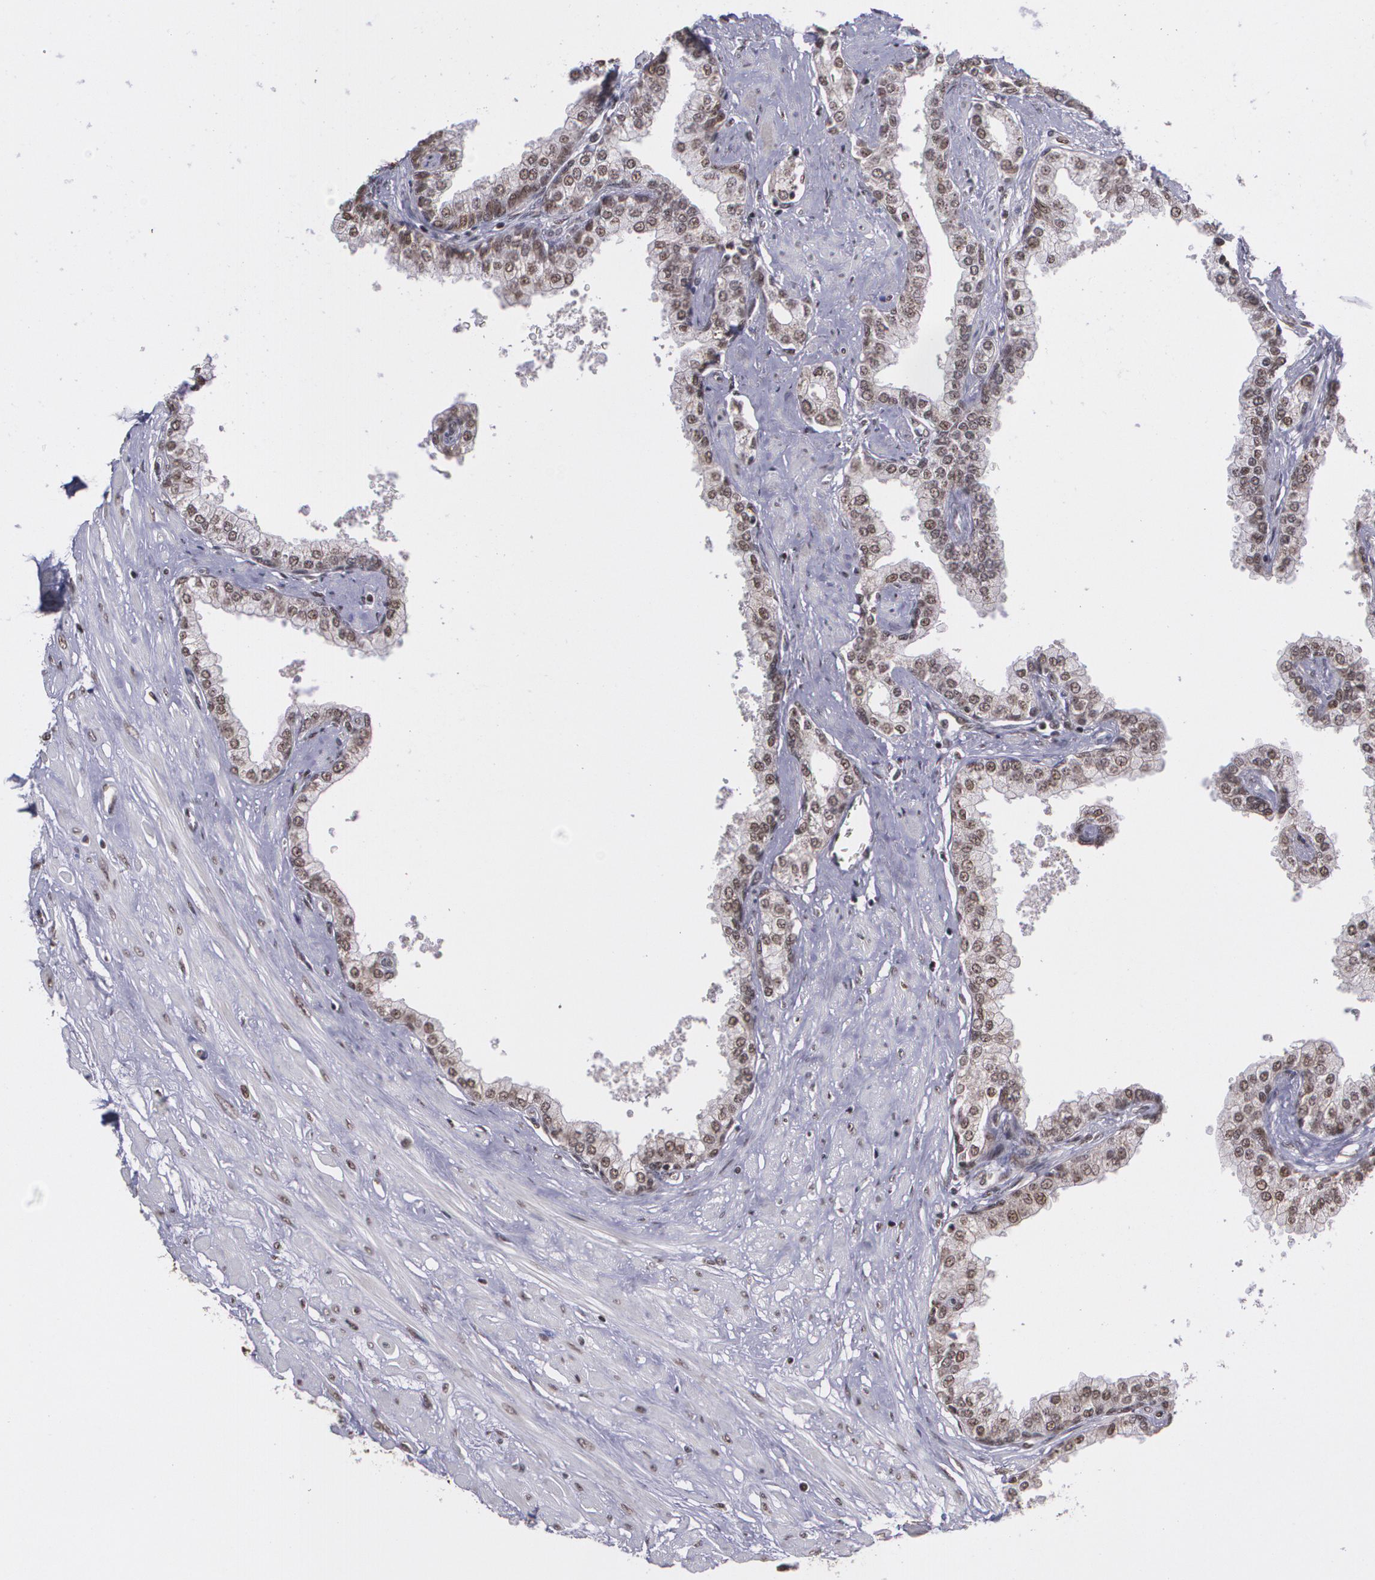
{"staining": {"intensity": "moderate", "quantity": ">75%", "location": "cytoplasmic/membranous,nuclear"}, "tissue": "prostate", "cell_type": "Glandular cells", "image_type": "normal", "snomed": [{"axis": "morphology", "description": "Normal tissue, NOS"}, {"axis": "topography", "description": "Prostate"}], "caption": "High-magnification brightfield microscopy of benign prostate stained with DAB (brown) and counterstained with hematoxylin (blue). glandular cells exhibit moderate cytoplasmic/membranous,nuclear staining is appreciated in about>75% of cells.", "gene": "C6orf15", "patient": {"sex": "male", "age": 60}}